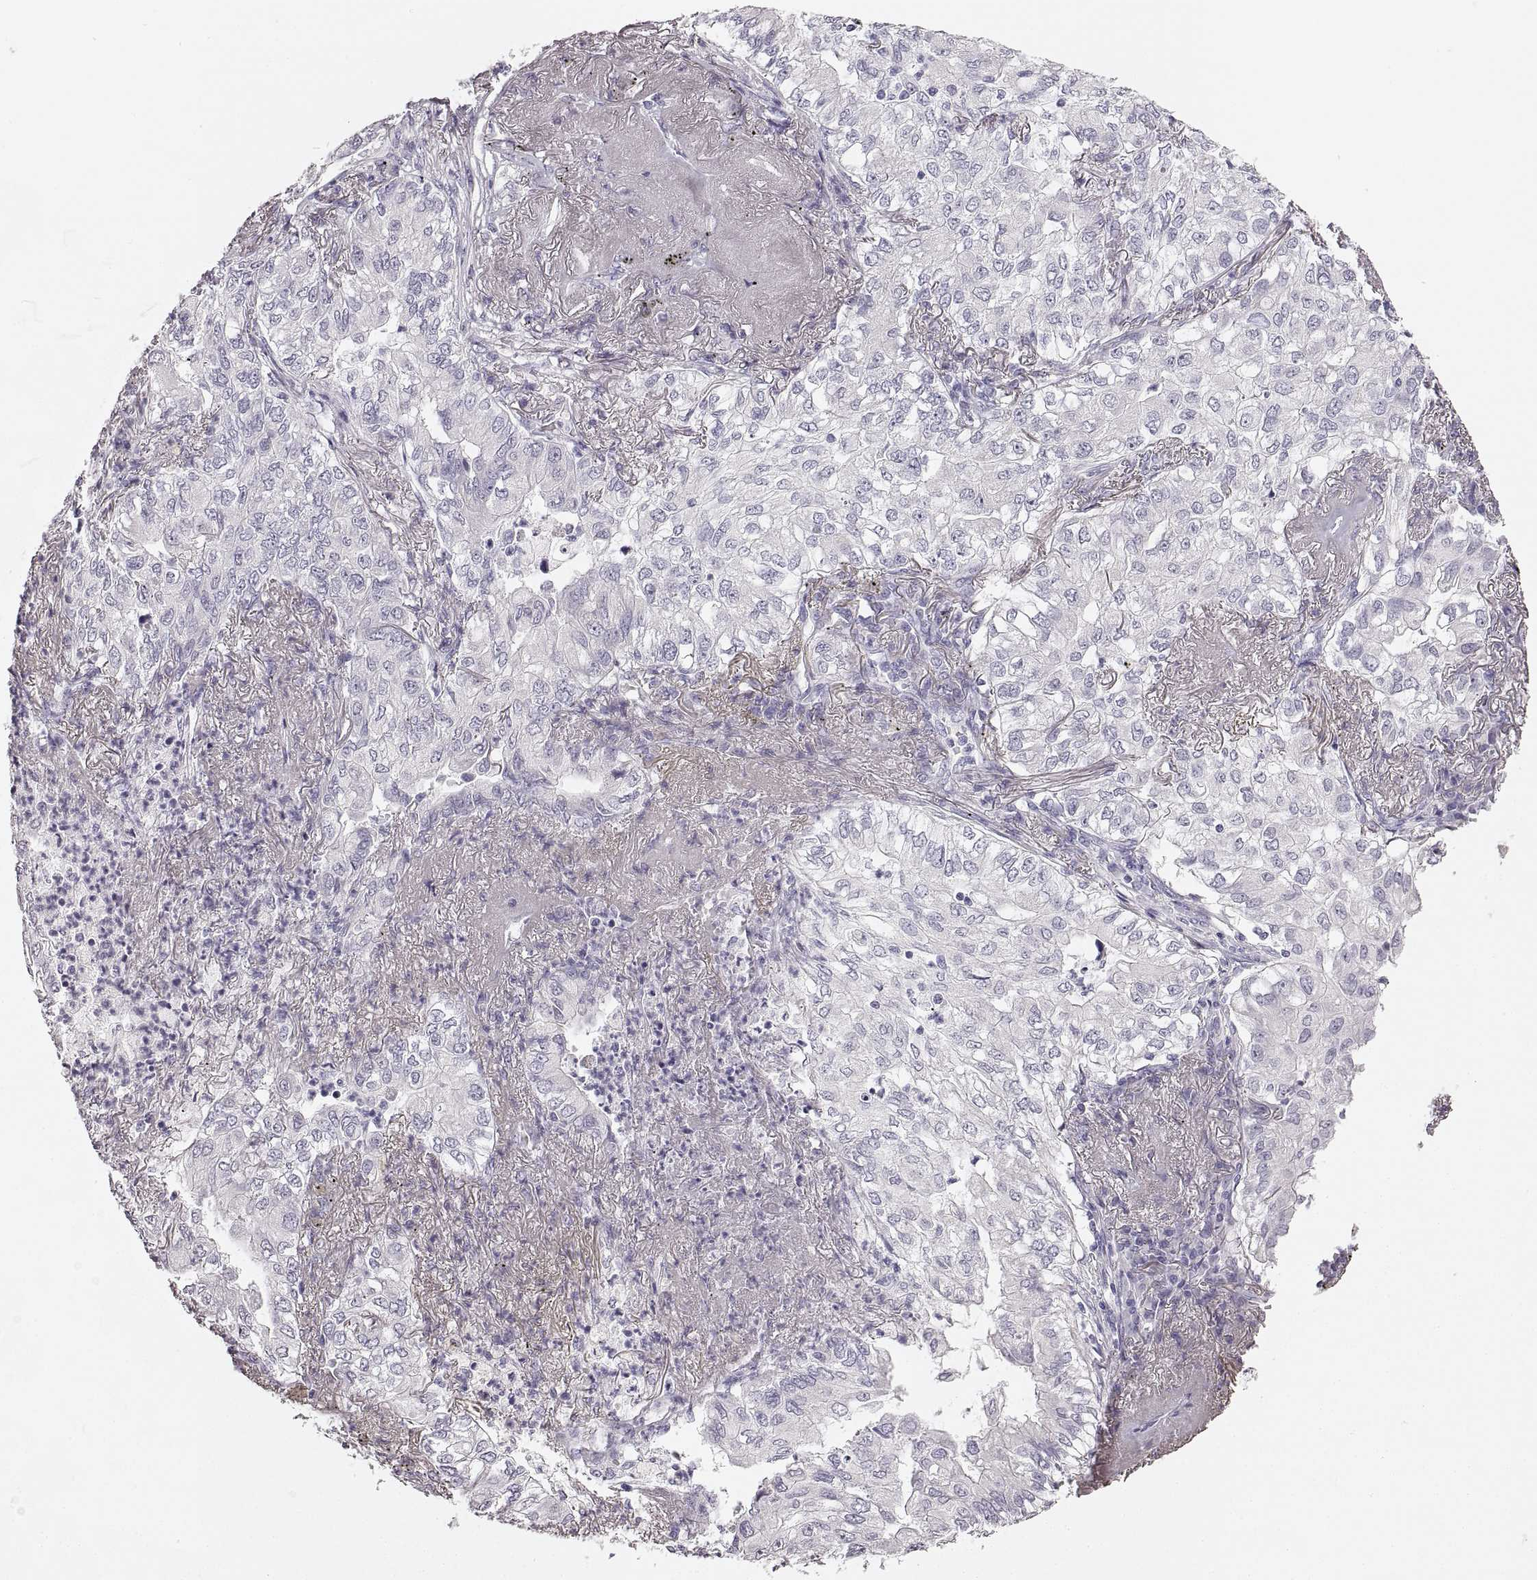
{"staining": {"intensity": "negative", "quantity": "none", "location": "none"}, "tissue": "lung cancer", "cell_type": "Tumor cells", "image_type": "cancer", "snomed": [{"axis": "morphology", "description": "Adenocarcinoma, NOS"}, {"axis": "topography", "description": "Lung"}], "caption": "IHC of human lung cancer shows no expression in tumor cells.", "gene": "RDH13", "patient": {"sex": "female", "age": 73}}